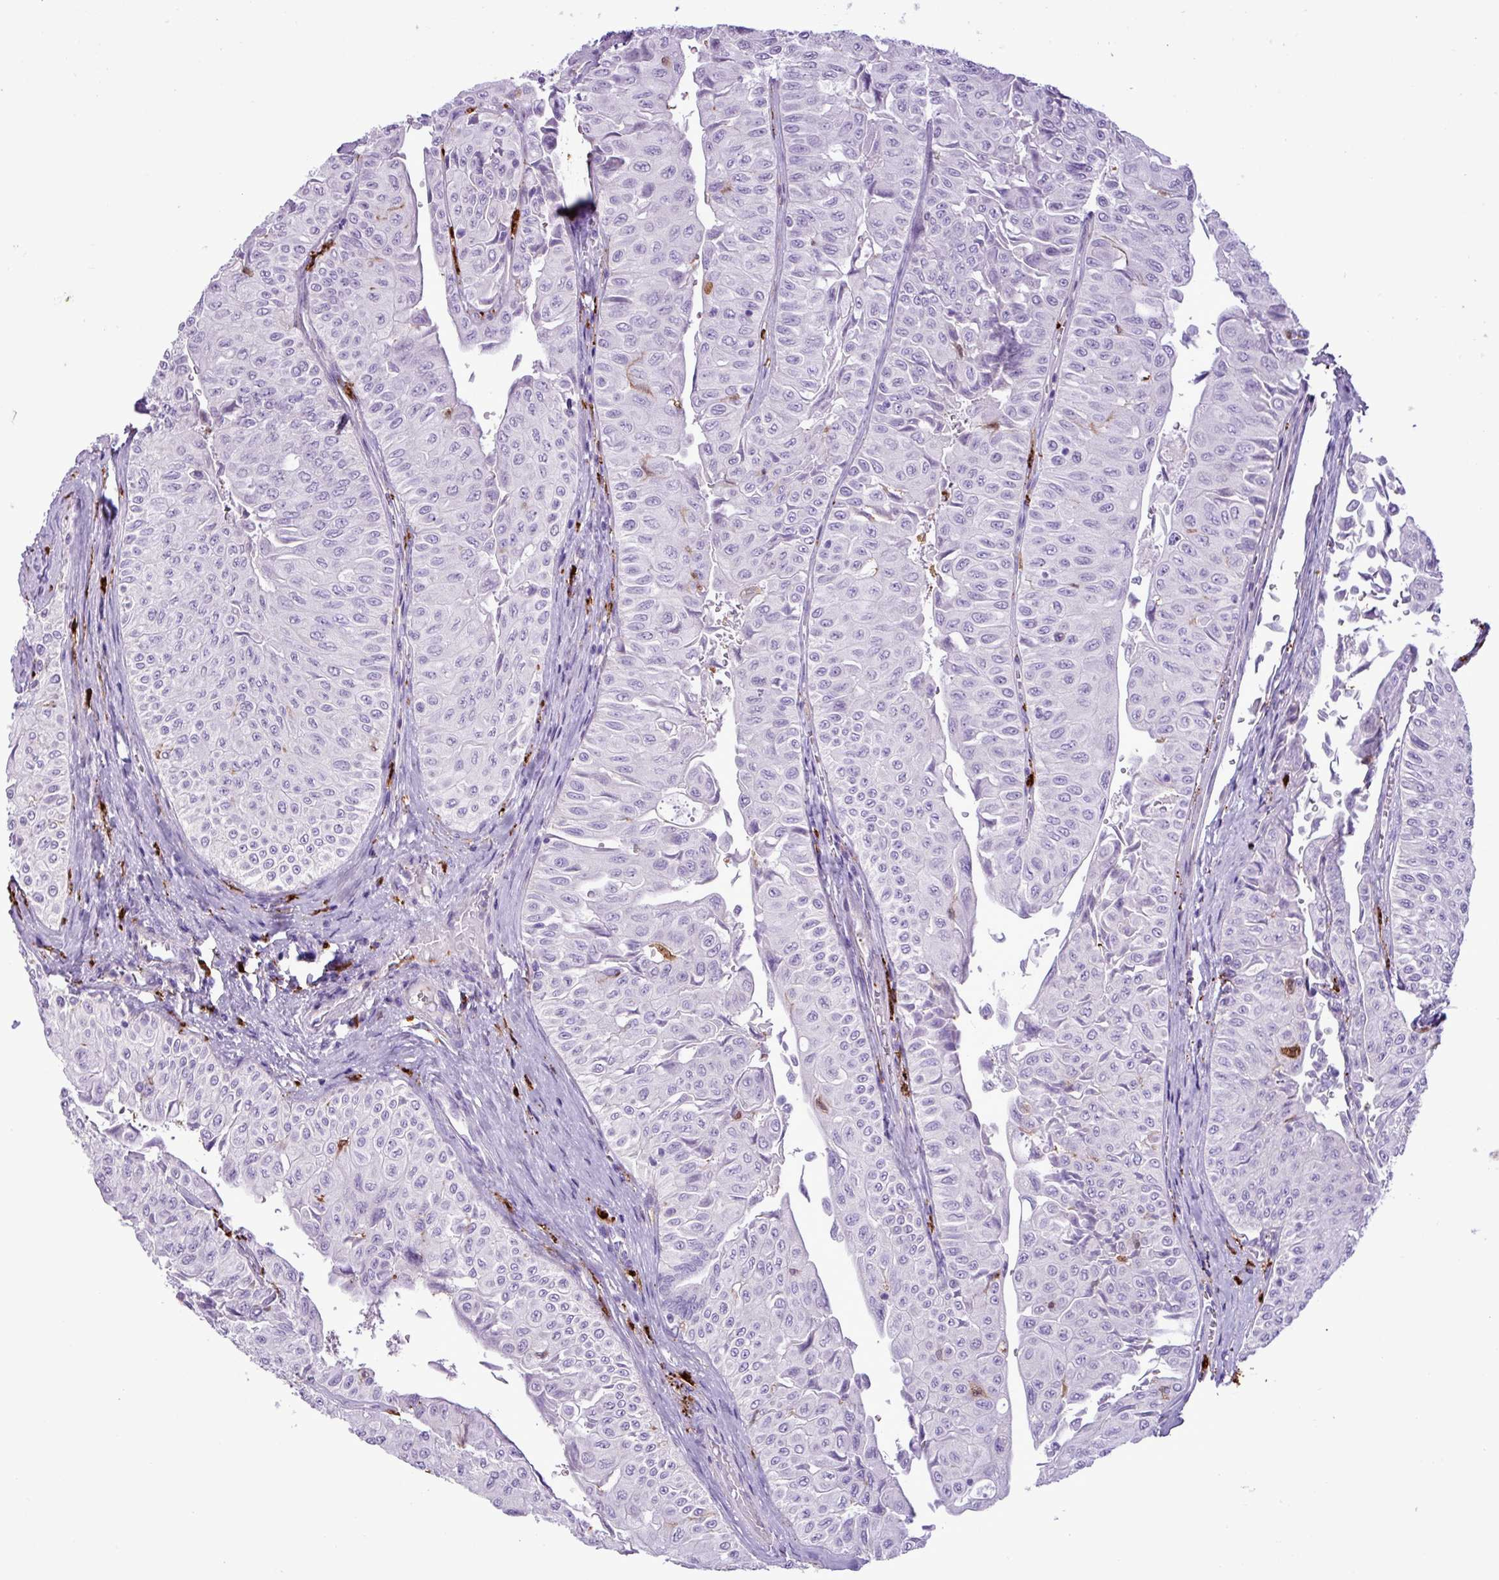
{"staining": {"intensity": "negative", "quantity": "none", "location": "none"}, "tissue": "urothelial cancer", "cell_type": "Tumor cells", "image_type": "cancer", "snomed": [{"axis": "morphology", "description": "Urothelial carcinoma, NOS"}, {"axis": "topography", "description": "Urinary bladder"}], "caption": "There is no significant positivity in tumor cells of urothelial cancer.", "gene": "TMEM200C", "patient": {"sex": "male", "age": 59}}